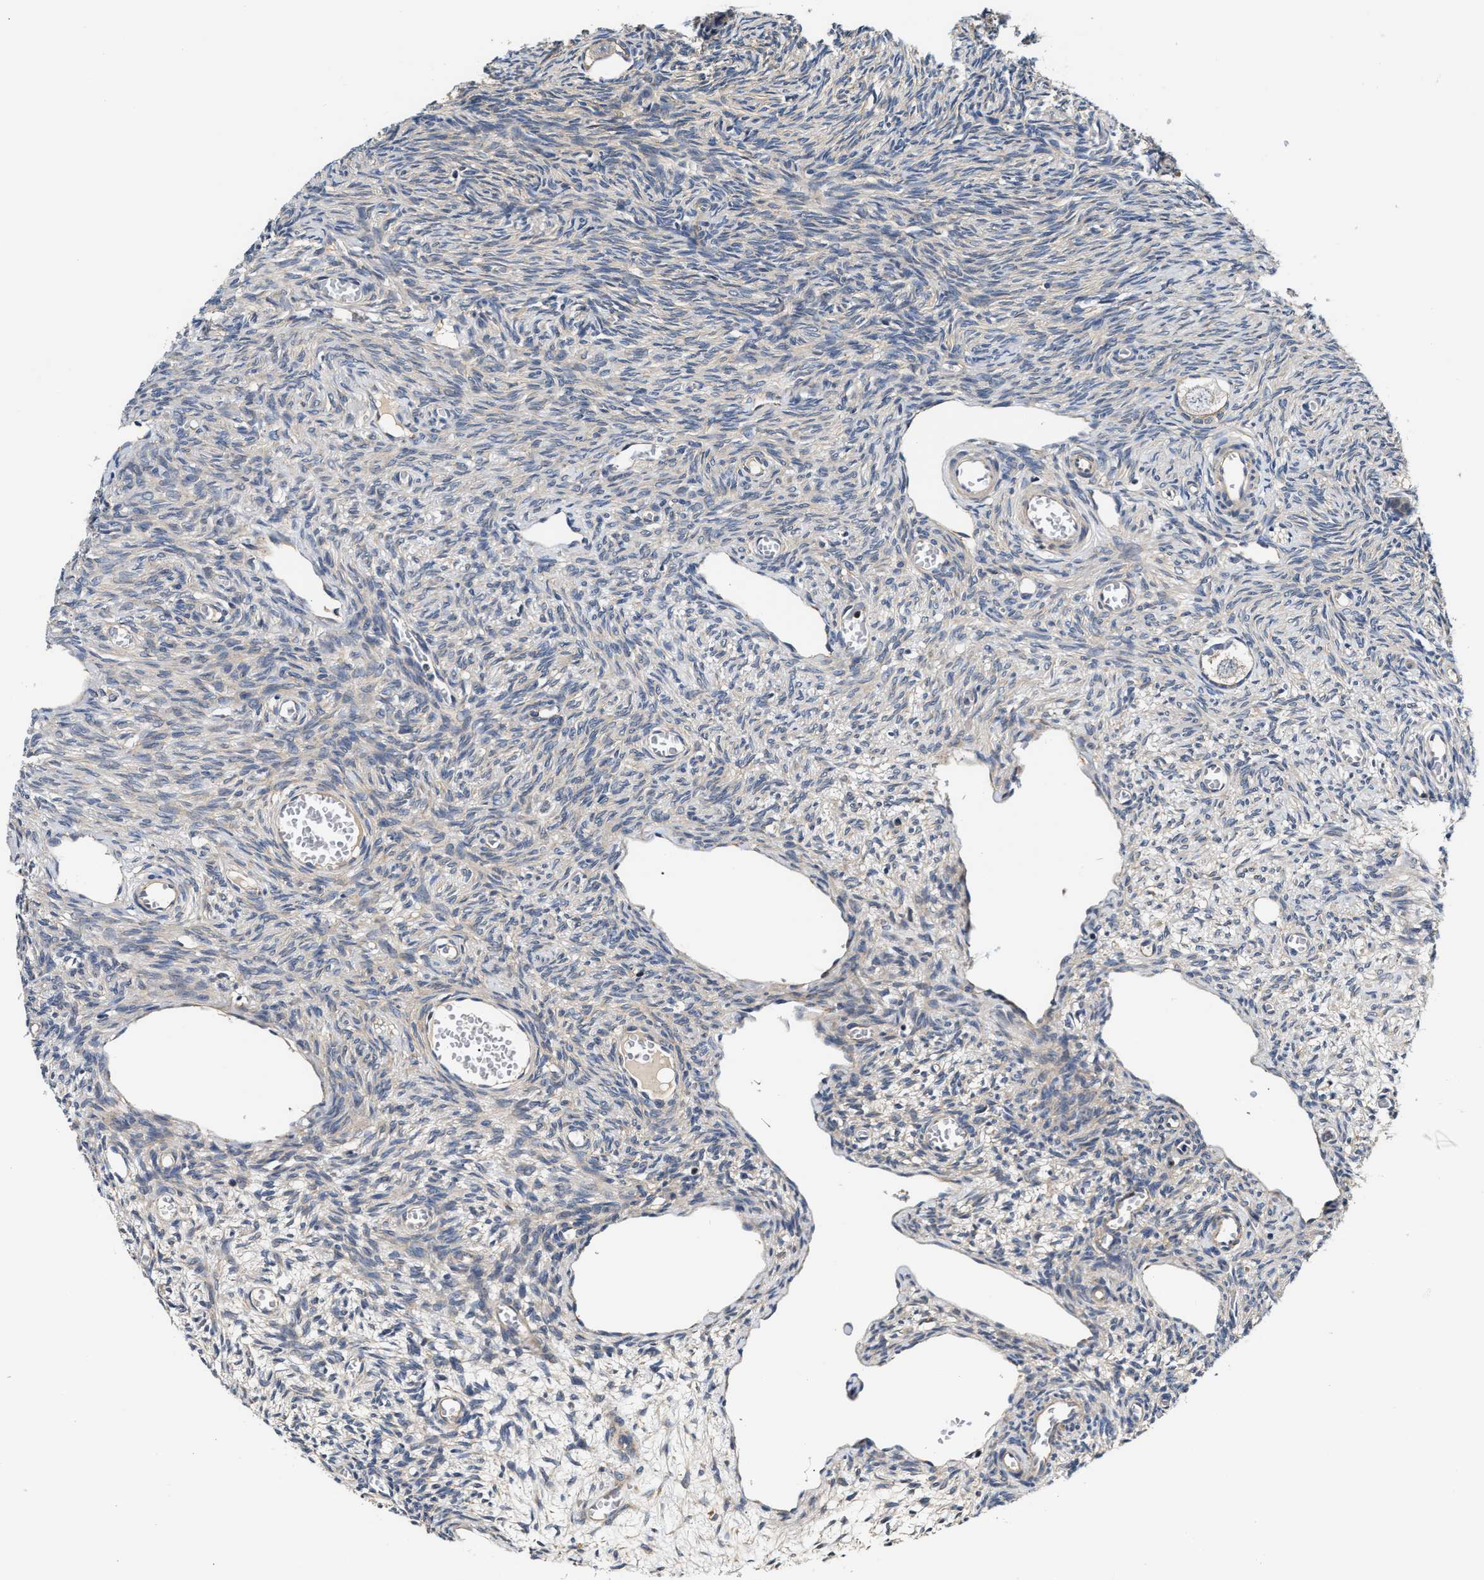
{"staining": {"intensity": "negative", "quantity": "none", "location": "none"}, "tissue": "ovary", "cell_type": "Follicle cells", "image_type": "normal", "snomed": [{"axis": "morphology", "description": "Normal tissue, NOS"}, {"axis": "topography", "description": "Ovary"}], "caption": "High power microscopy micrograph of an immunohistochemistry (IHC) photomicrograph of unremarkable ovary, revealing no significant expression in follicle cells.", "gene": "TEX2", "patient": {"sex": "female", "age": 27}}